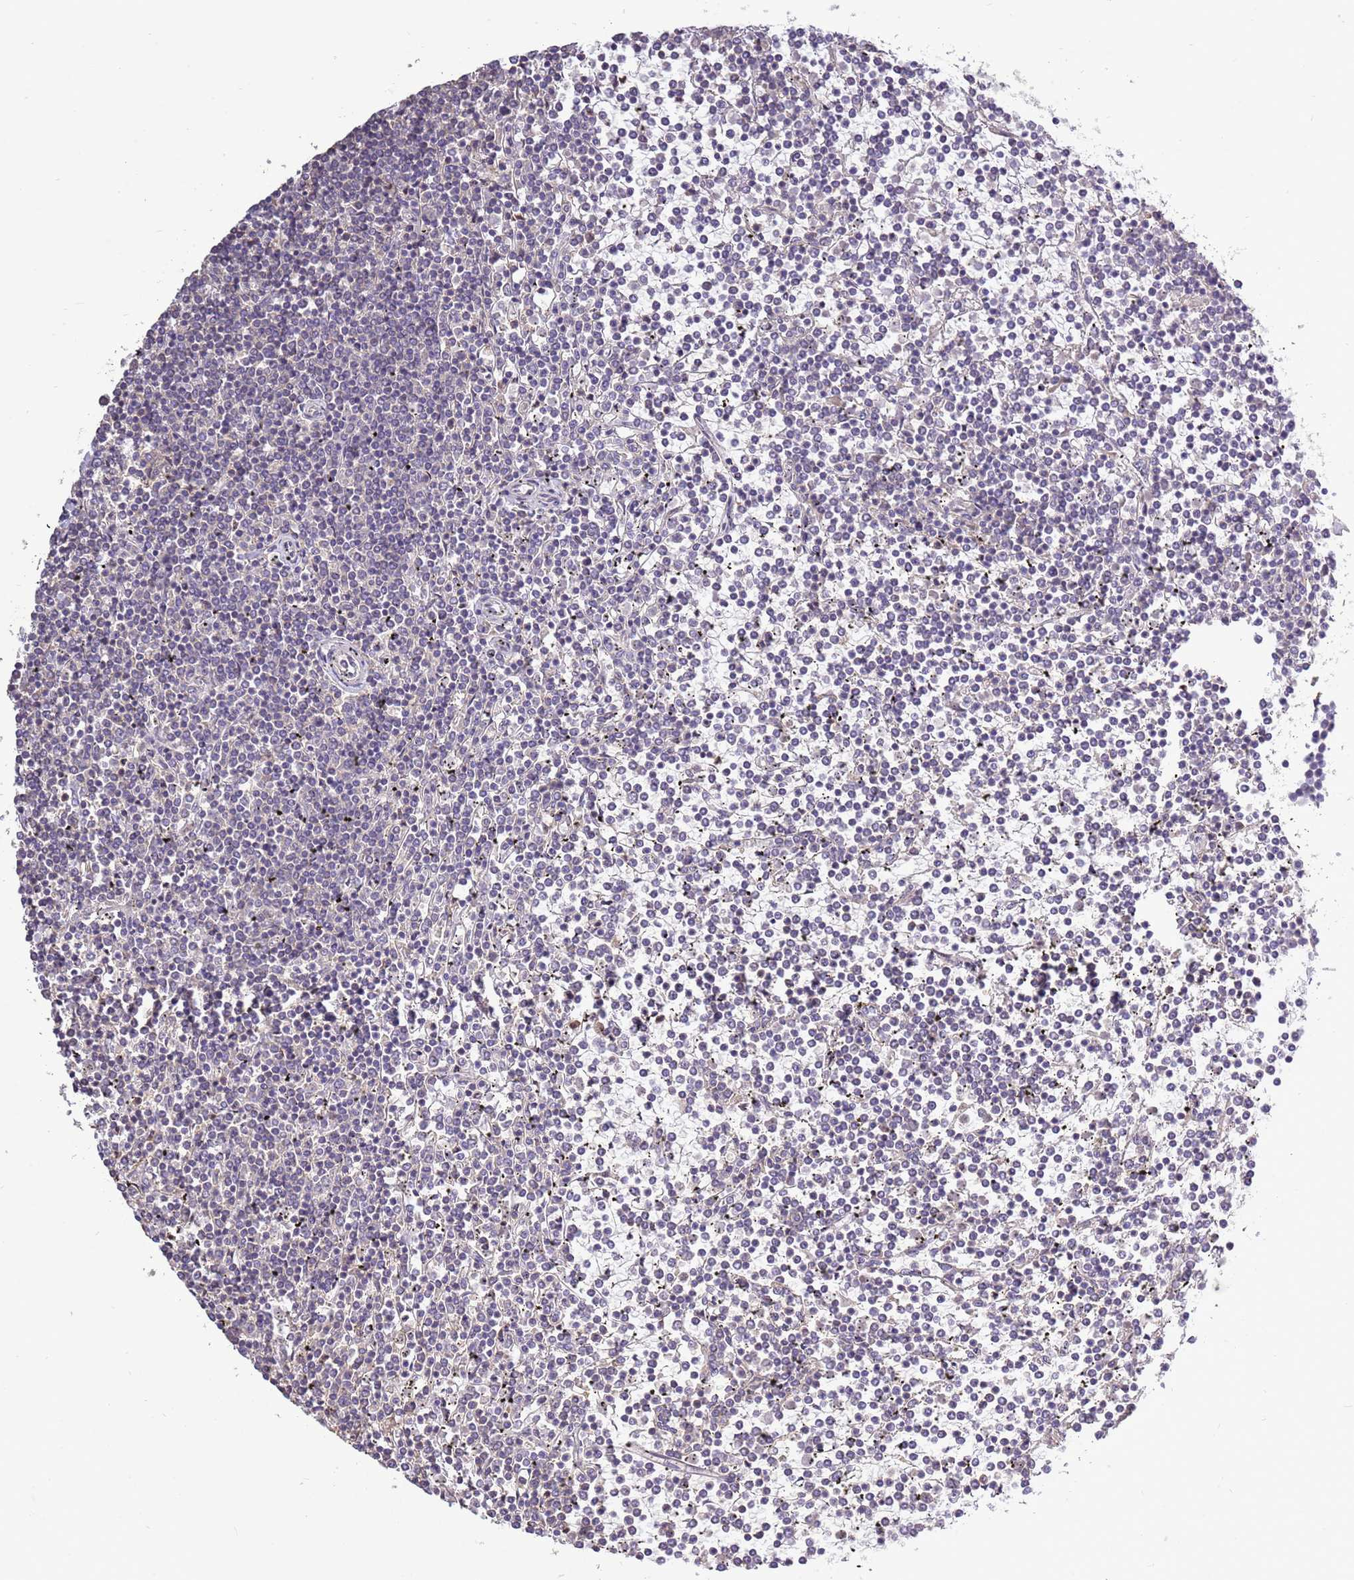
{"staining": {"intensity": "negative", "quantity": "none", "location": "none"}, "tissue": "lymphoma", "cell_type": "Tumor cells", "image_type": "cancer", "snomed": [{"axis": "morphology", "description": "Malignant lymphoma, non-Hodgkin's type, Low grade"}, {"axis": "topography", "description": "Spleen"}], "caption": "IHC photomicrograph of neoplastic tissue: human low-grade malignant lymphoma, non-Hodgkin's type stained with DAB reveals no significant protein staining in tumor cells. (Stains: DAB (3,3'-diaminobenzidine) IHC with hematoxylin counter stain, Microscopy: brightfield microscopy at high magnification).", "gene": "EVA1B", "patient": {"sex": "female", "age": 19}}